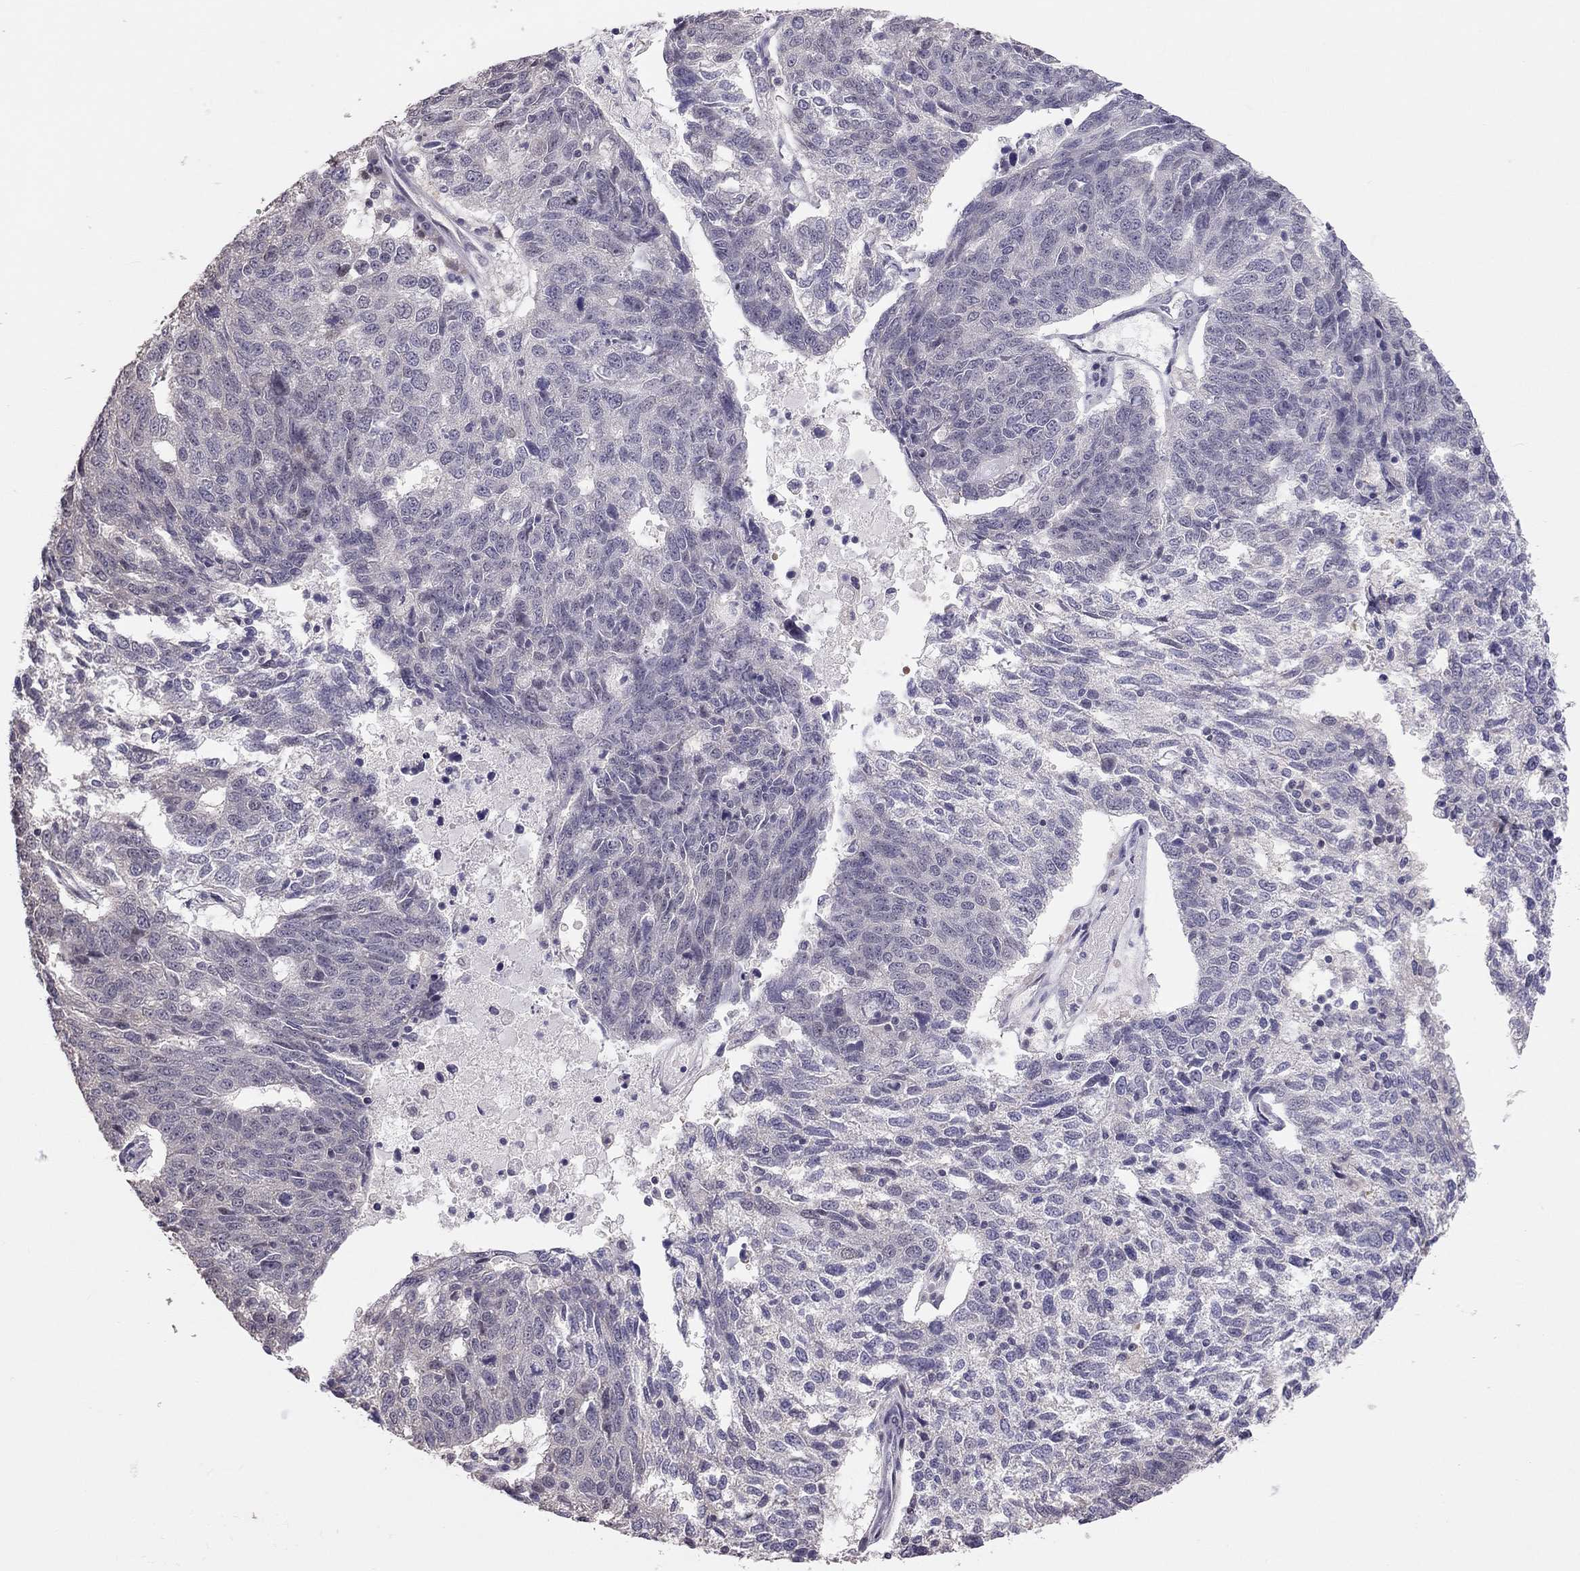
{"staining": {"intensity": "negative", "quantity": "none", "location": "none"}, "tissue": "ovarian cancer", "cell_type": "Tumor cells", "image_type": "cancer", "snomed": [{"axis": "morphology", "description": "Cystadenocarcinoma, serous, NOS"}, {"axis": "topography", "description": "Ovary"}], "caption": "High magnification brightfield microscopy of ovarian serous cystadenocarcinoma stained with DAB (brown) and counterstained with hematoxylin (blue): tumor cells show no significant positivity. (IHC, brightfield microscopy, high magnification).", "gene": "HSF2BP", "patient": {"sex": "female", "age": 71}}